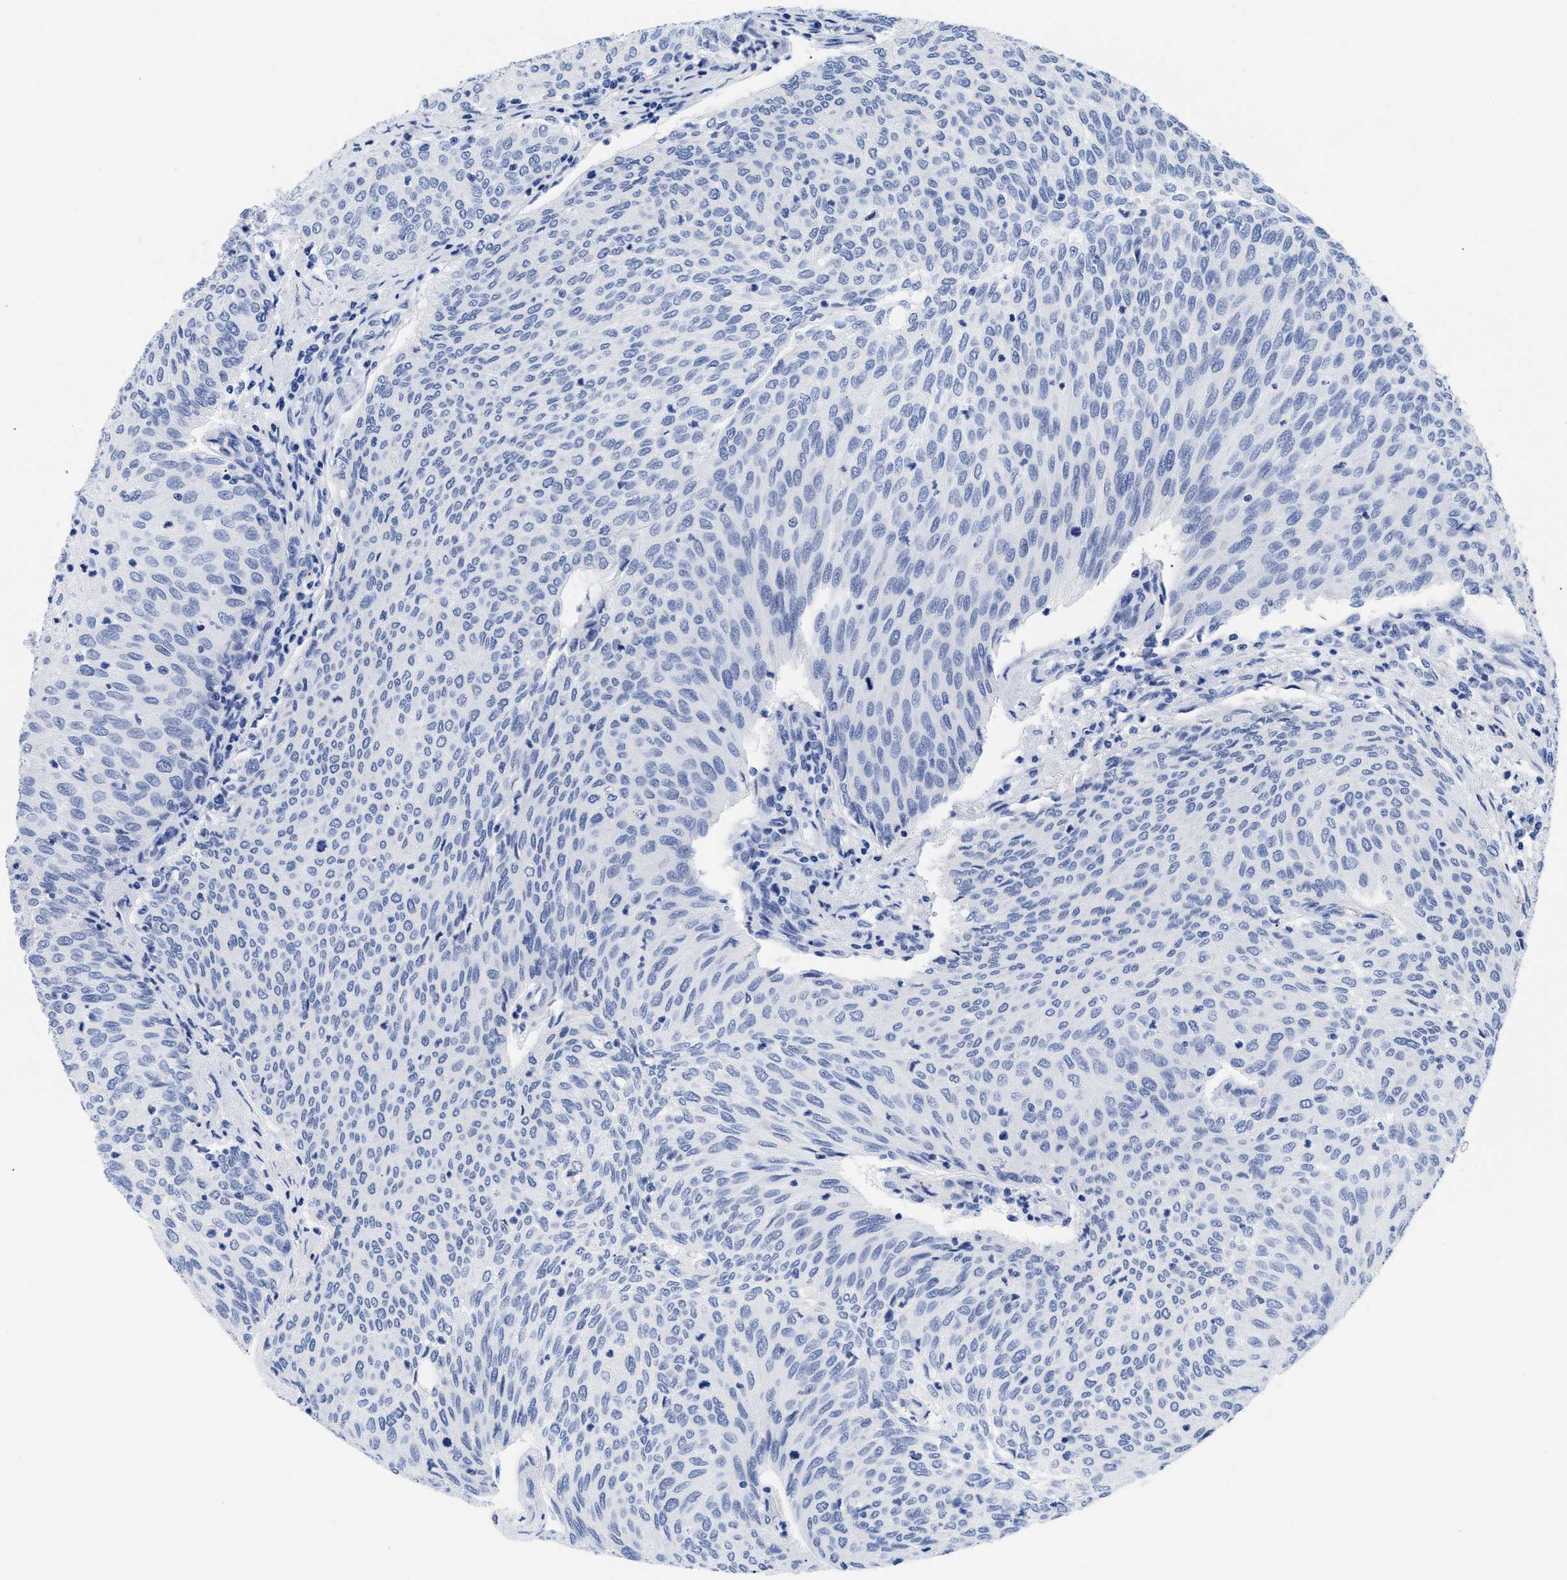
{"staining": {"intensity": "negative", "quantity": "none", "location": "none"}, "tissue": "urothelial cancer", "cell_type": "Tumor cells", "image_type": "cancer", "snomed": [{"axis": "morphology", "description": "Urothelial carcinoma, Low grade"}, {"axis": "topography", "description": "Urinary bladder"}], "caption": "Urothelial cancer was stained to show a protein in brown. There is no significant staining in tumor cells. Brightfield microscopy of immunohistochemistry (IHC) stained with DAB (3,3'-diaminobenzidine) (brown) and hematoxylin (blue), captured at high magnification.", "gene": "TREML1", "patient": {"sex": "female", "age": 79}}